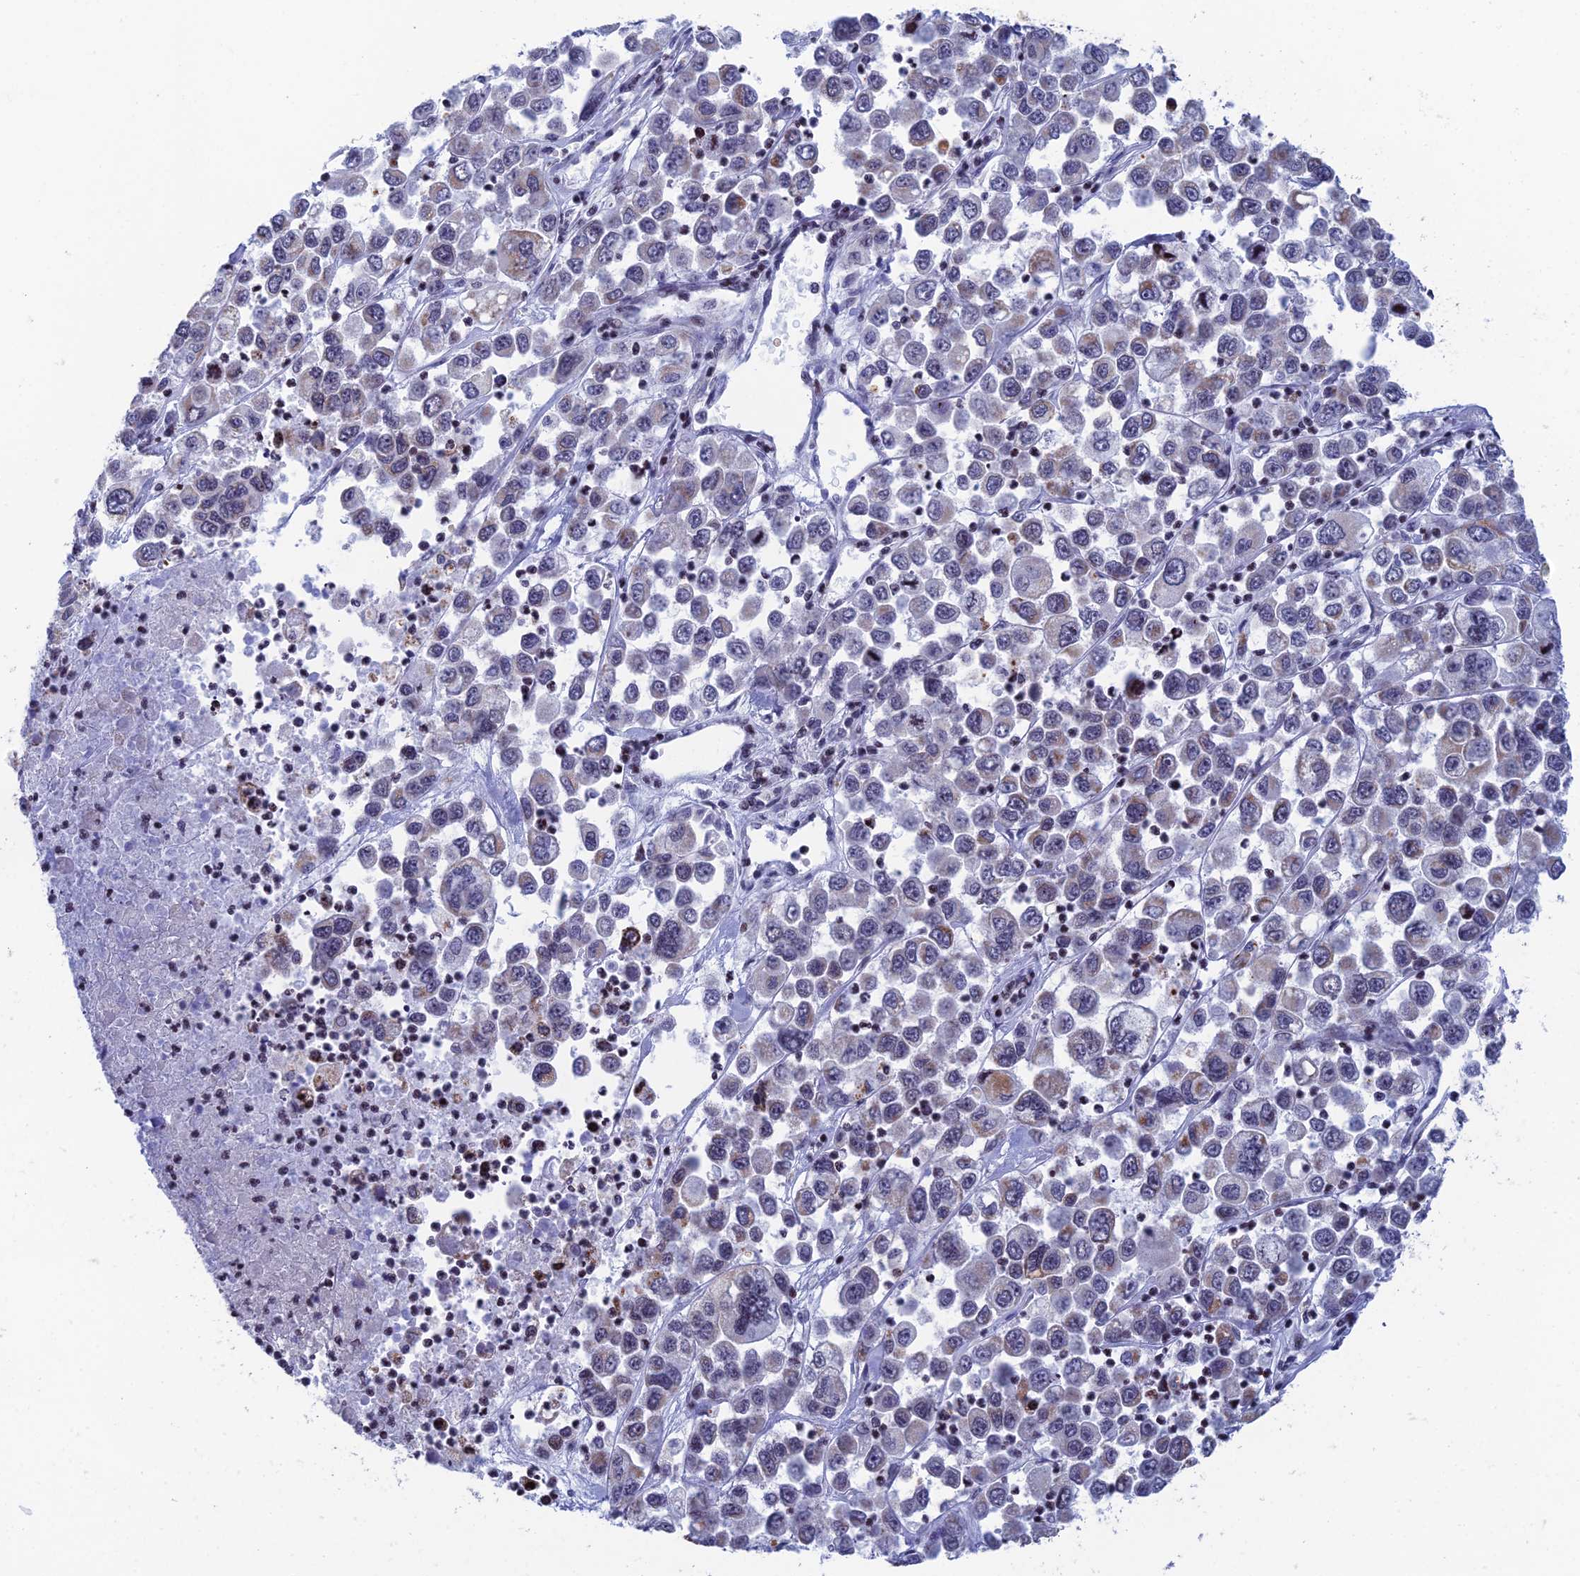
{"staining": {"intensity": "moderate", "quantity": "<25%", "location": "cytoplasmic/membranous"}, "tissue": "melanoma", "cell_type": "Tumor cells", "image_type": "cancer", "snomed": [{"axis": "morphology", "description": "Malignant melanoma, Metastatic site"}, {"axis": "topography", "description": "Lymph node"}], "caption": "Tumor cells show low levels of moderate cytoplasmic/membranous expression in approximately <25% of cells in human melanoma.", "gene": "AFF3", "patient": {"sex": "female", "age": 54}}